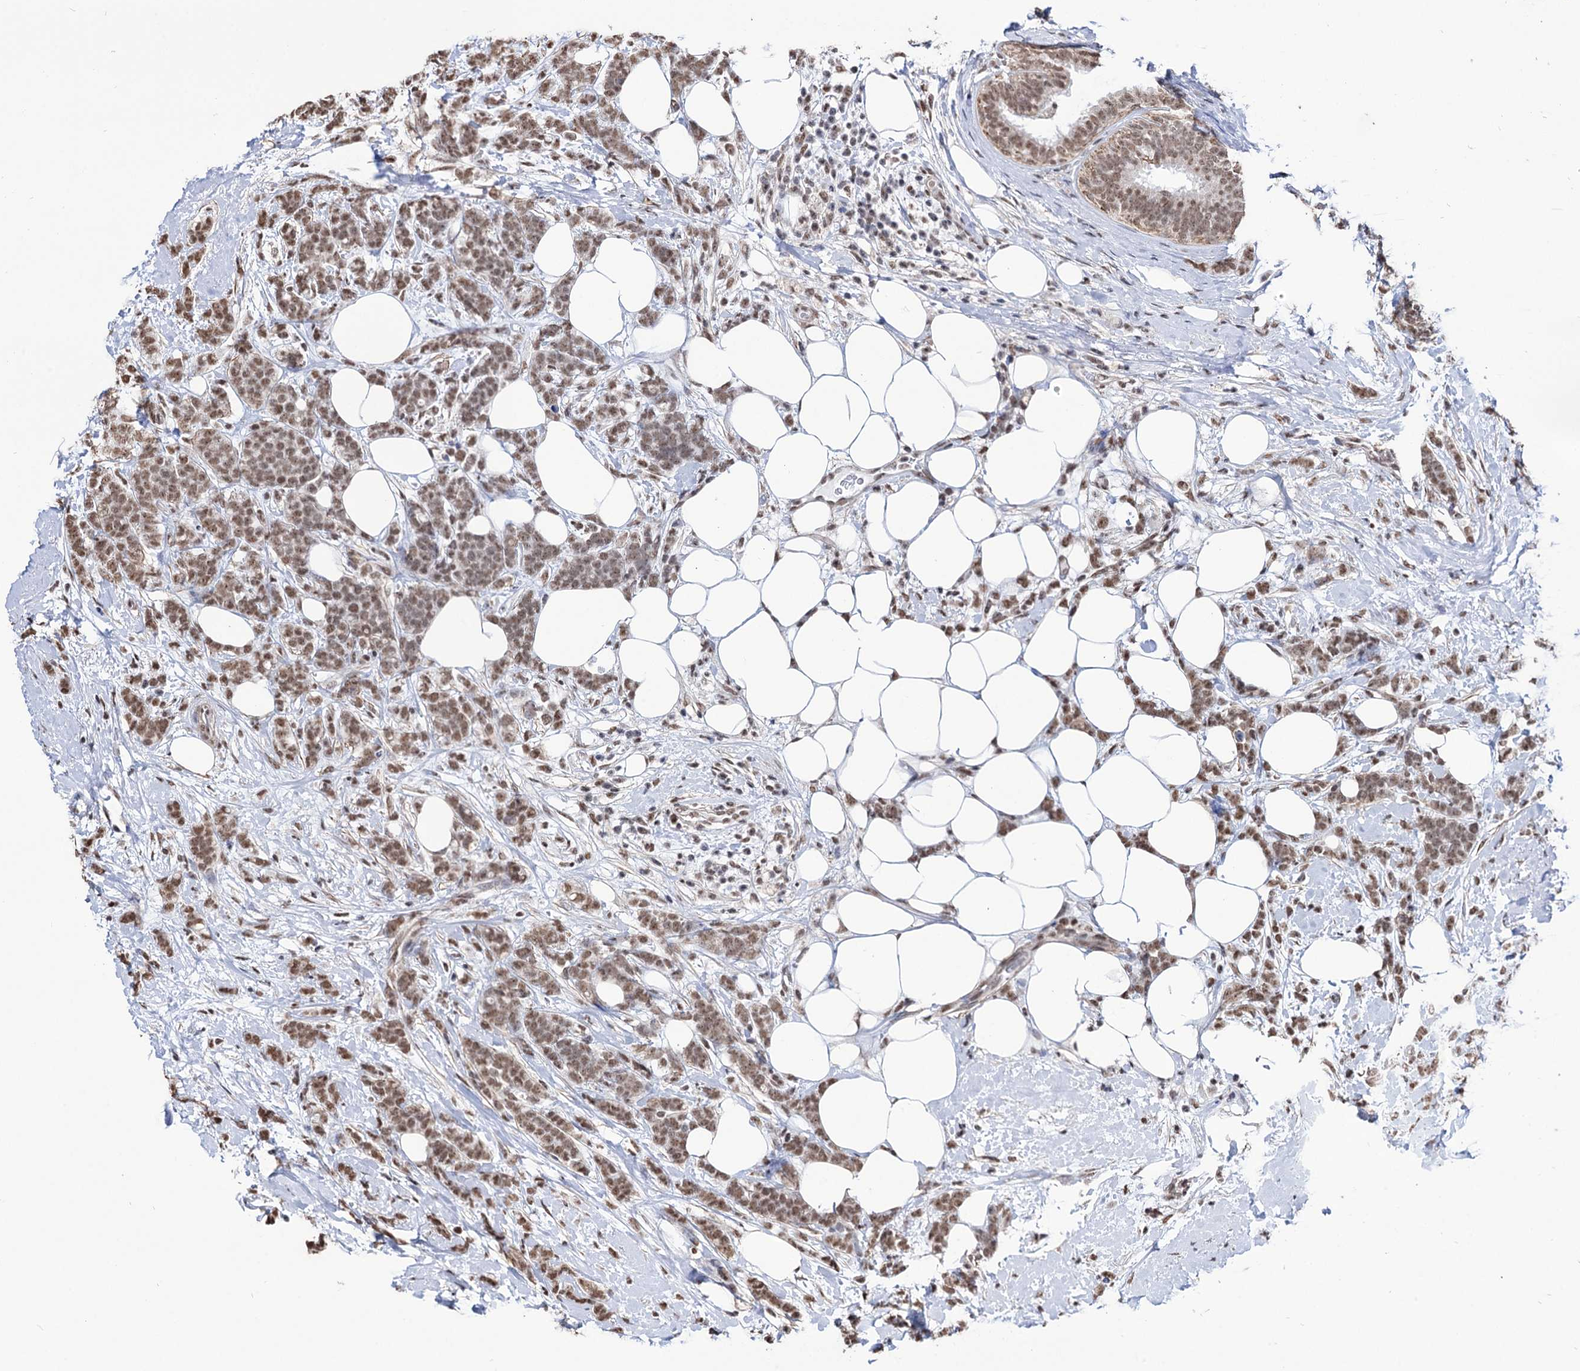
{"staining": {"intensity": "moderate", "quantity": ">75%", "location": "nuclear"}, "tissue": "breast cancer", "cell_type": "Tumor cells", "image_type": "cancer", "snomed": [{"axis": "morphology", "description": "Lobular carcinoma"}, {"axis": "topography", "description": "Breast"}], "caption": "A high-resolution histopathology image shows immunohistochemistry staining of breast lobular carcinoma, which shows moderate nuclear positivity in about >75% of tumor cells. The staining is performed using DAB (3,3'-diaminobenzidine) brown chromogen to label protein expression. The nuclei are counter-stained blue using hematoxylin.", "gene": "ABHD10", "patient": {"sex": "female", "age": 58}}